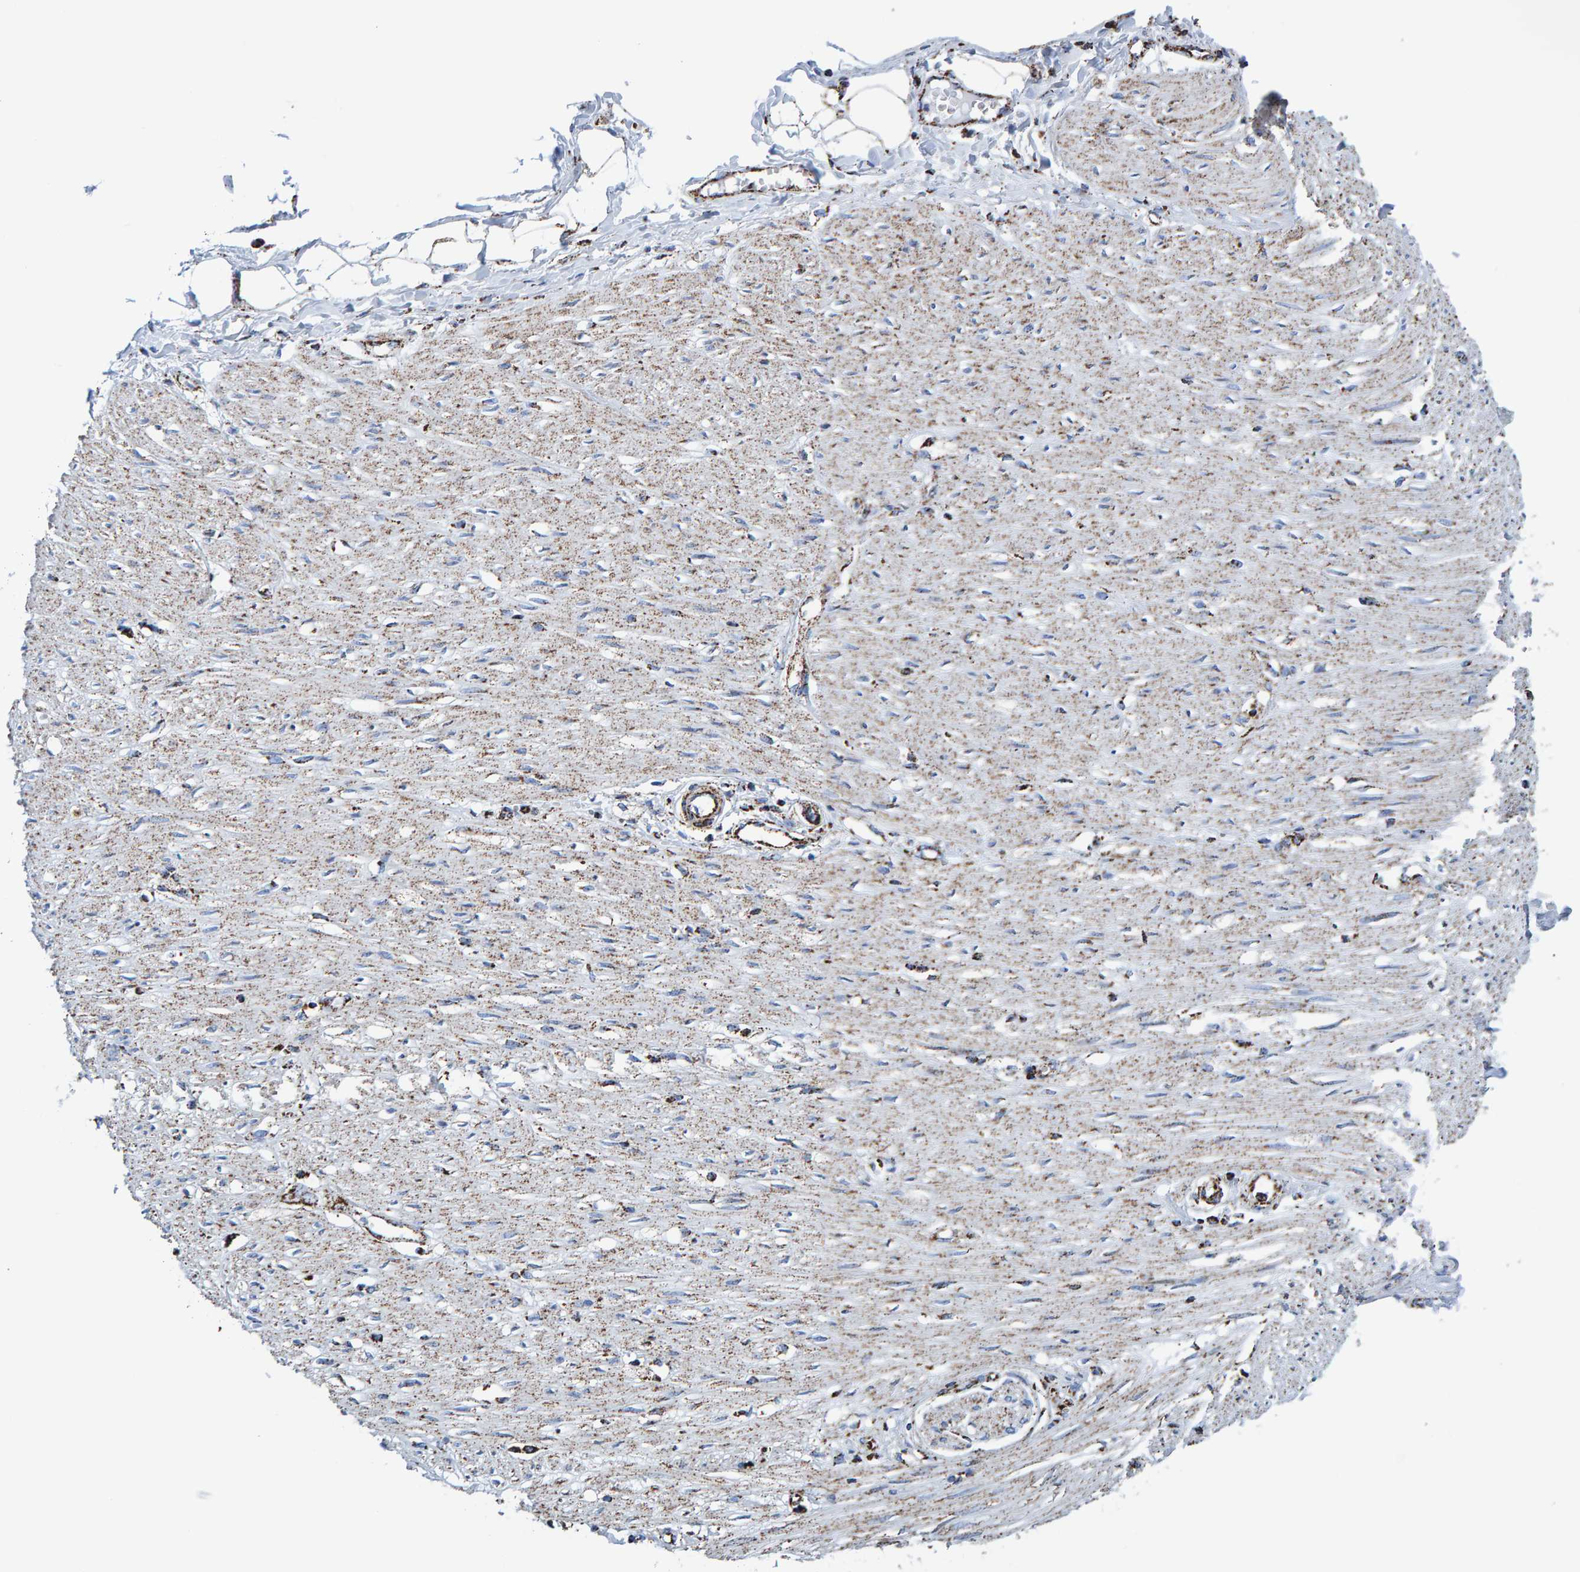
{"staining": {"intensity": "moderate", "quantity": ">75%", "location": "cytoplasmic/membranous"}, "tissue": "adipose tissue", "cell_type": "Adipocytes", "image_type": "normal", "snomed": [{"axis": "morphology", "description": "Normal tissue, NOS"}, {"axis": "morphology", "description": "Adenocarcinoma, NOS"}, {"axis": "topography", "description": "Colon"}, {"axis": "topography", "description": "Peripheral nerve tissue"}], "caption": "Adipocytes show medium levels of moderate cytoplasmic/membranous staining in approximately >75% of cells in benign adipose tissue.", "gene": "ENSG00000262660", "patient": {"sex": "male", "age": 14}}